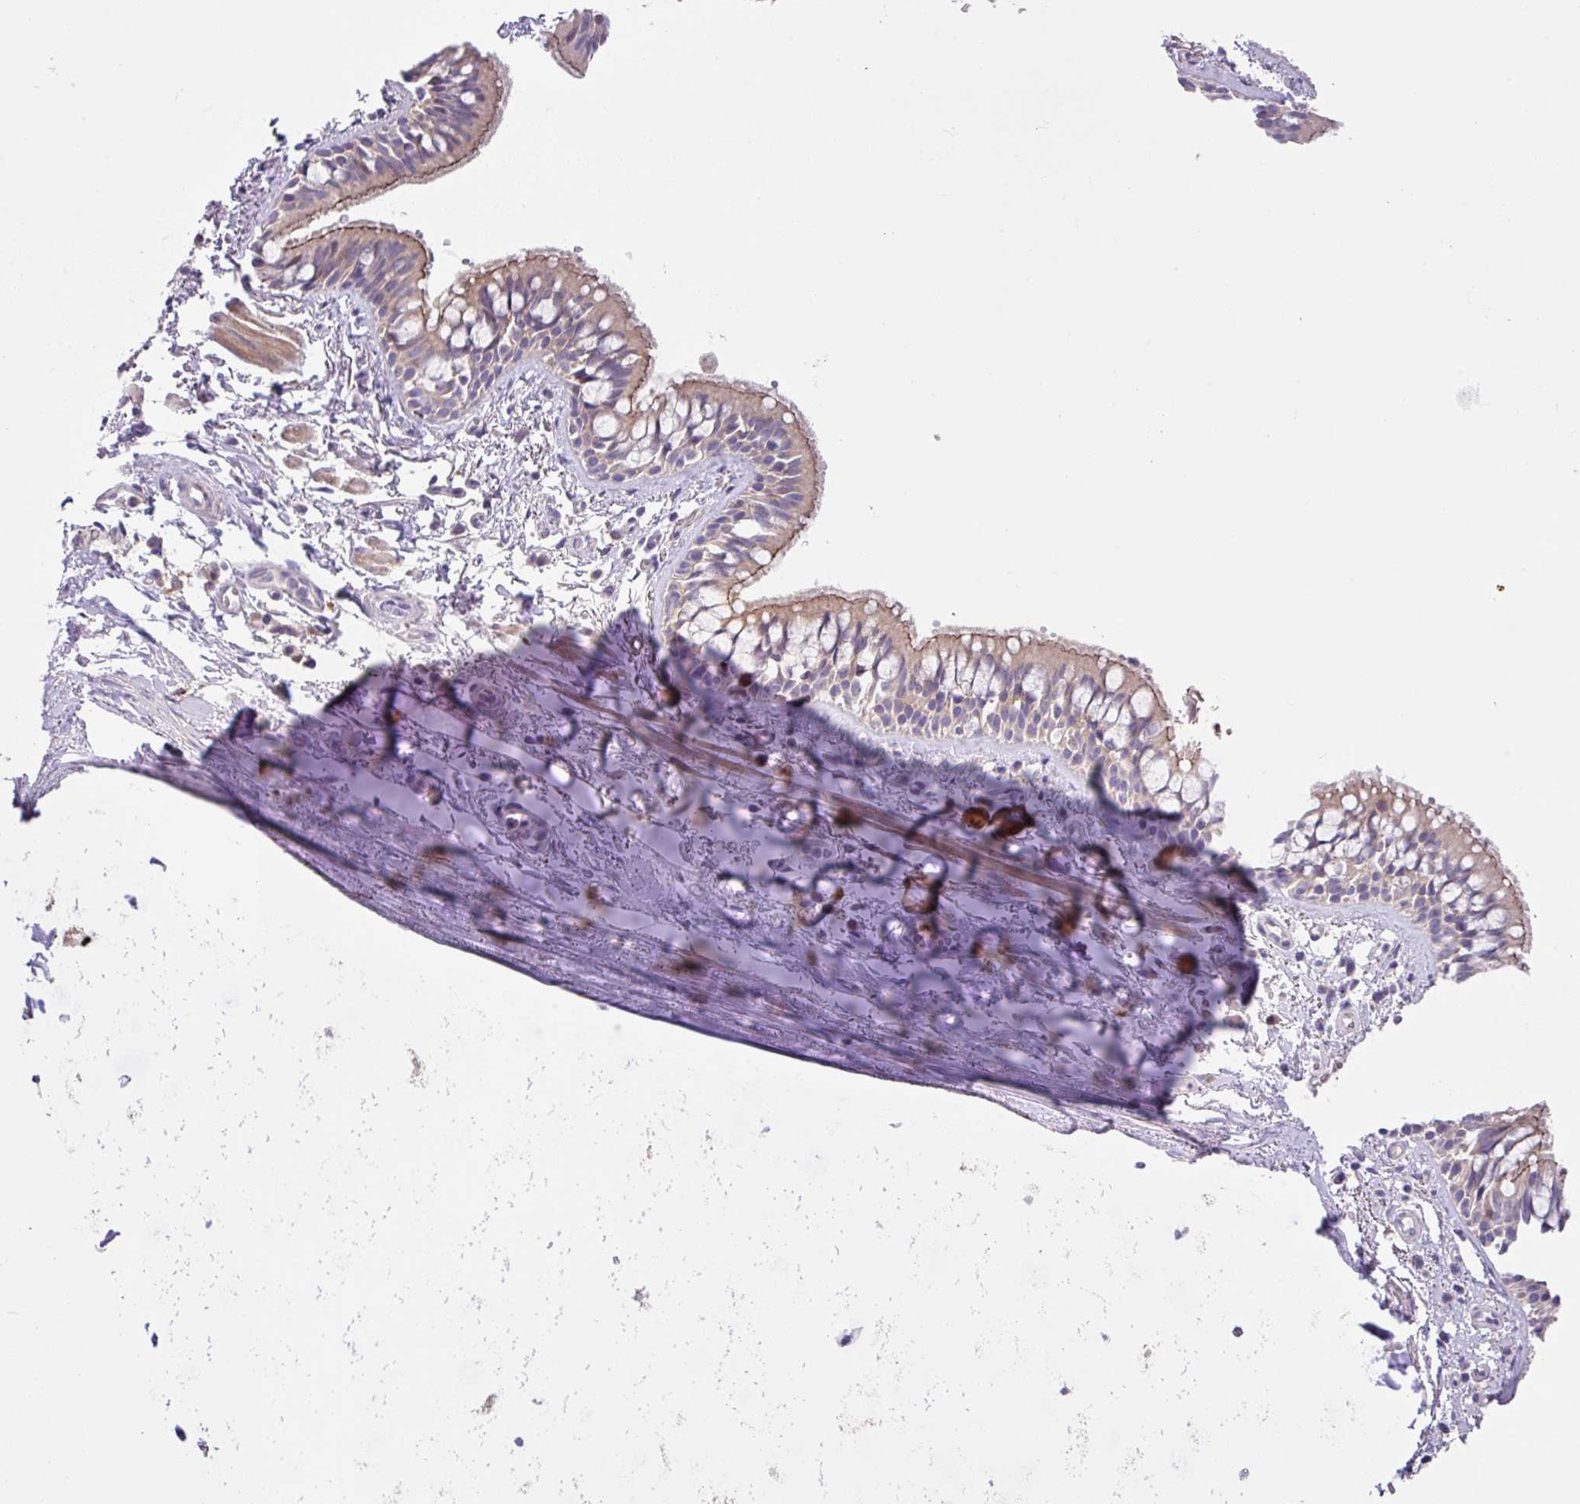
{"staining": {"intensity": "moderate", "quantity": "<25%", "location": "cytoplasmic/membranous"}, "tissue": "bronchus", "cell_type": "Respiratory epithelial cells", "image_type": "normal", "snomed": [{"axis": "morphology", "description": "Normal tissue, NOS"}, {"axis": "topography", "description": "Lymph node"}, {"axis": "topography", "description": "Cartilage tissue"}, {"axis": "topography", "description": "Bronchus"}], "caption": "Immunohistochemical staining of unremarkable bronchus exhibits moderate cytoplasmic/membranous protein positivity in approximately <25% of respiratory epithelial cells.", "gene": "IQCJ", "patient": {"sex": "female", "age": 70}}